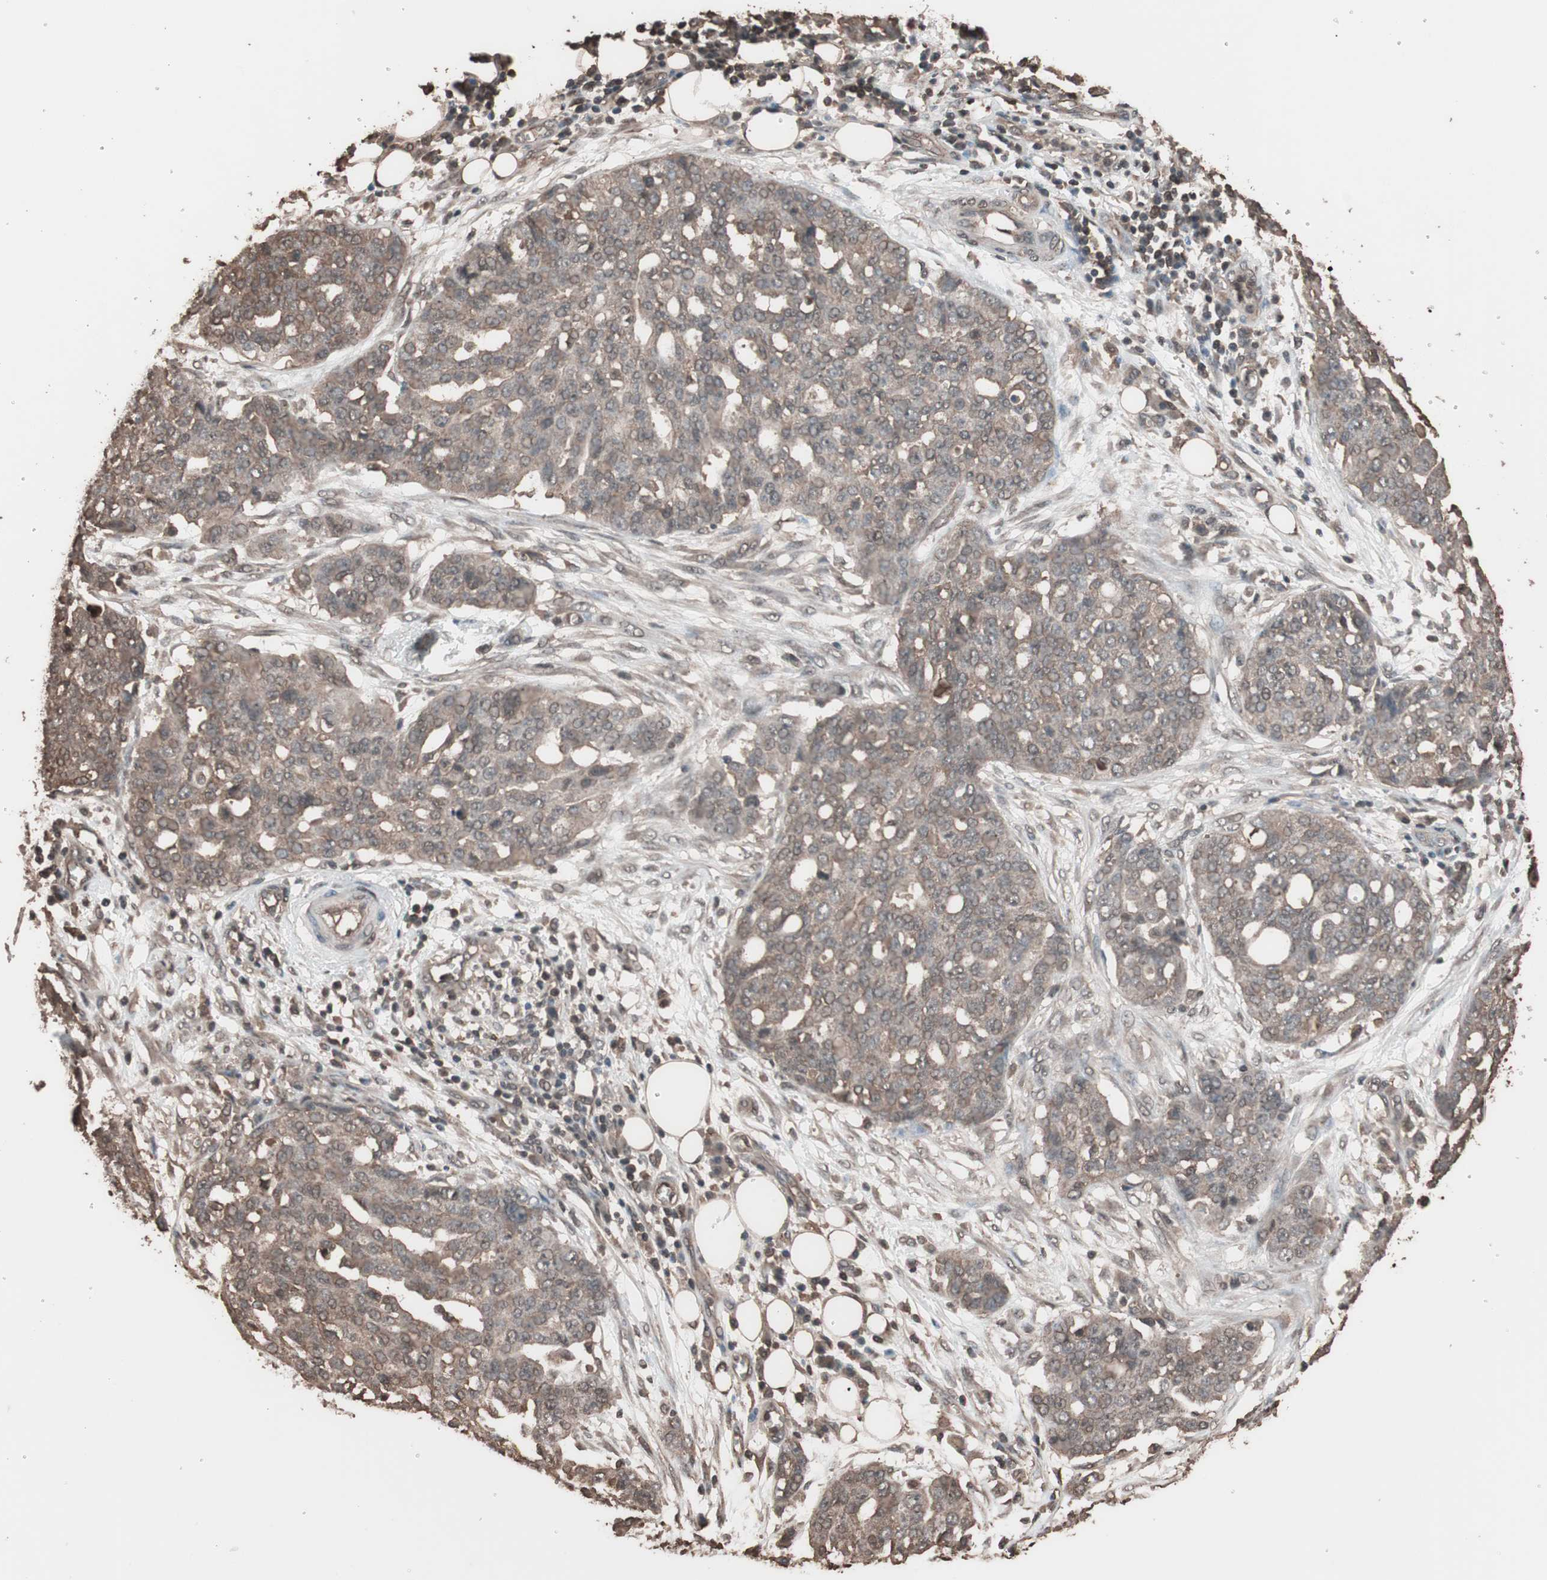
{"staining": {"intensity": "weak", "quantity": ">75%", "location": "cytoplasmic/membranous"}, "tissue": "ovarian cancer", "cell_type": "Tumor cells", "image_type": "cancer", "snomed": [{"axis": "morphology", "description": "Cystadenocarcinoma, serous, NOS"}, {"axis": "topography", "description": "Soft tissue"}, {"axis": "topography", "description": "Ovary"}], "caption": "A high-resolution photomicrograph shows immunohistochemistry staining of ovarian cancer (serous cystadenocarcinoma), which demonstrates weak cytoplasmic/membranous staining in approximately >75% of tumor cells.", "gene": "CALM2", "patient": {"sex": "female", "age": 57}}